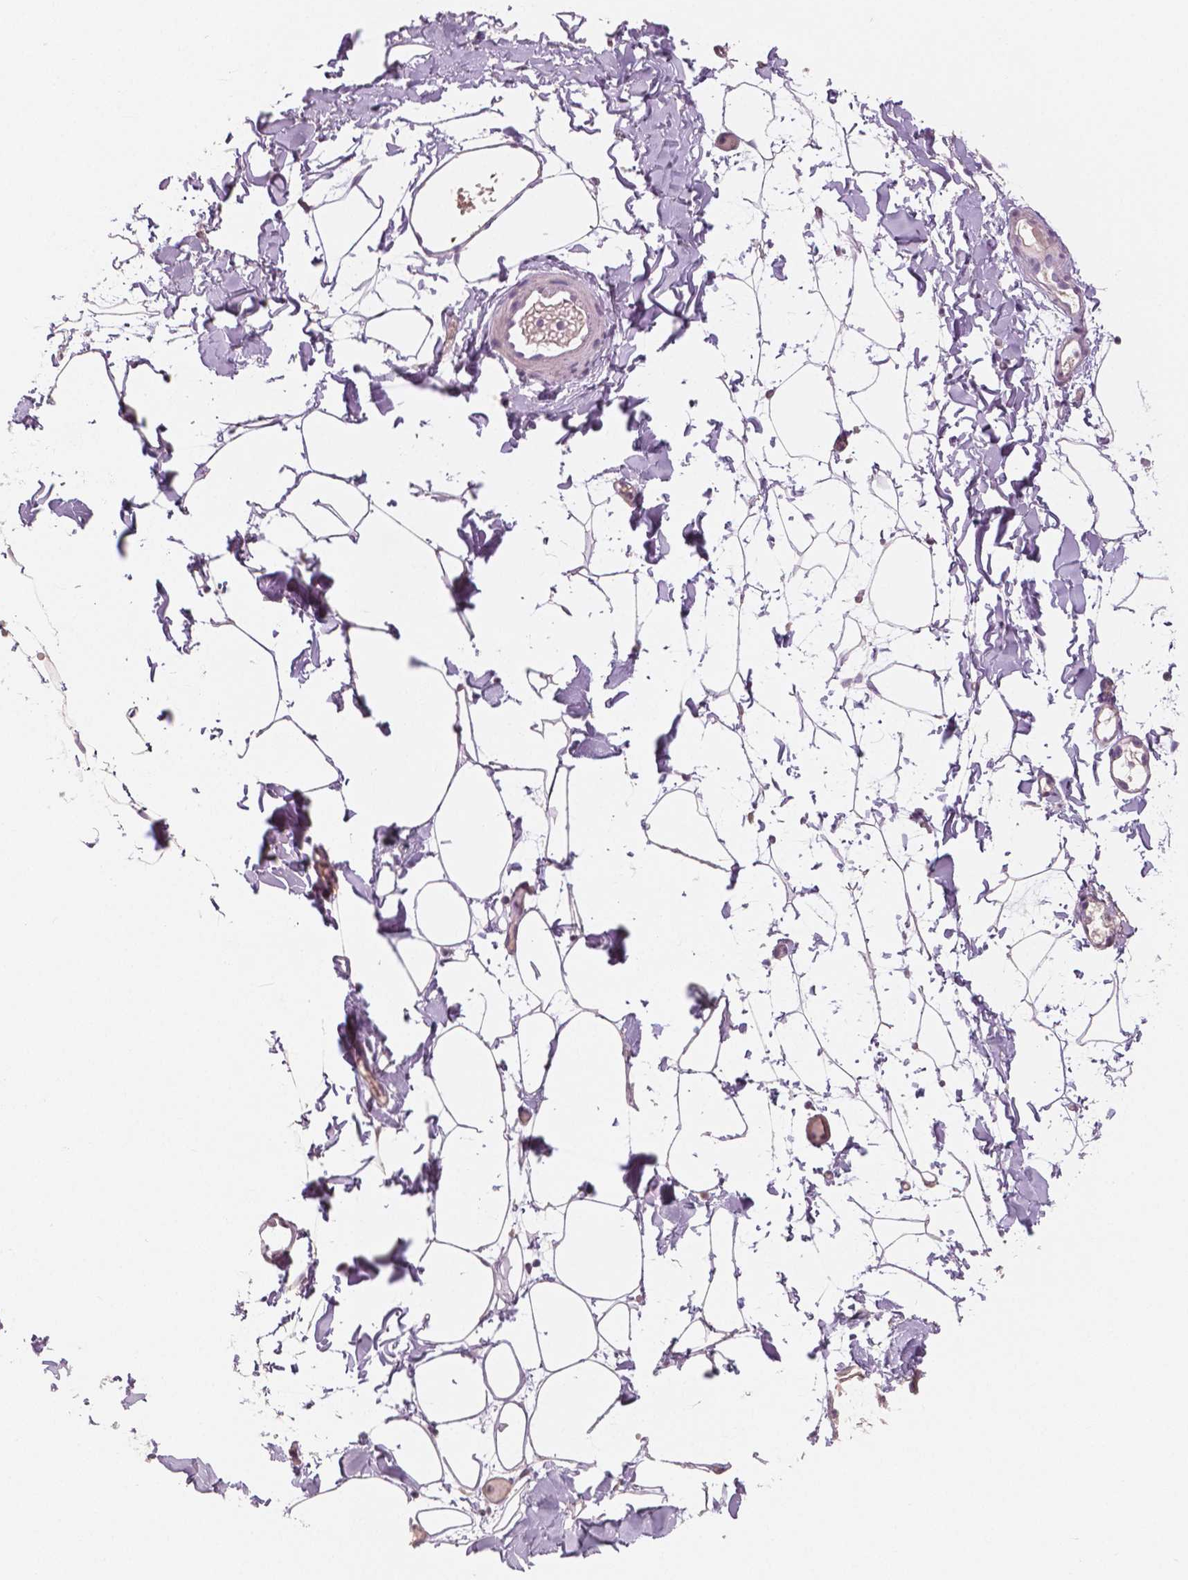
{"staining": {"intensity": "negative", "quantity": "none", "location": "none"}, "tissue": "adipose tissue", "cell_type": "Adipocytes", "image_type": "normal", "snomed": [{"axis": "morphology", "description": "Normal tissue, NOS"}, {"axis": "topography", "description": "Gallbladder"}, {"axis": "topography", "description": "Peripheral nerve tissue"}], "caption": "Immunohistochemical staining of unremarkable adipose tissue displays no significant expression in adipocytes. Brightfield microscopy of immunohistochemistry stained with DAB (brown) and hematoxylin (blue), captured at high magnification.", "gene": "NECAB1", "patient": {"sex": "female", "age": 45}}